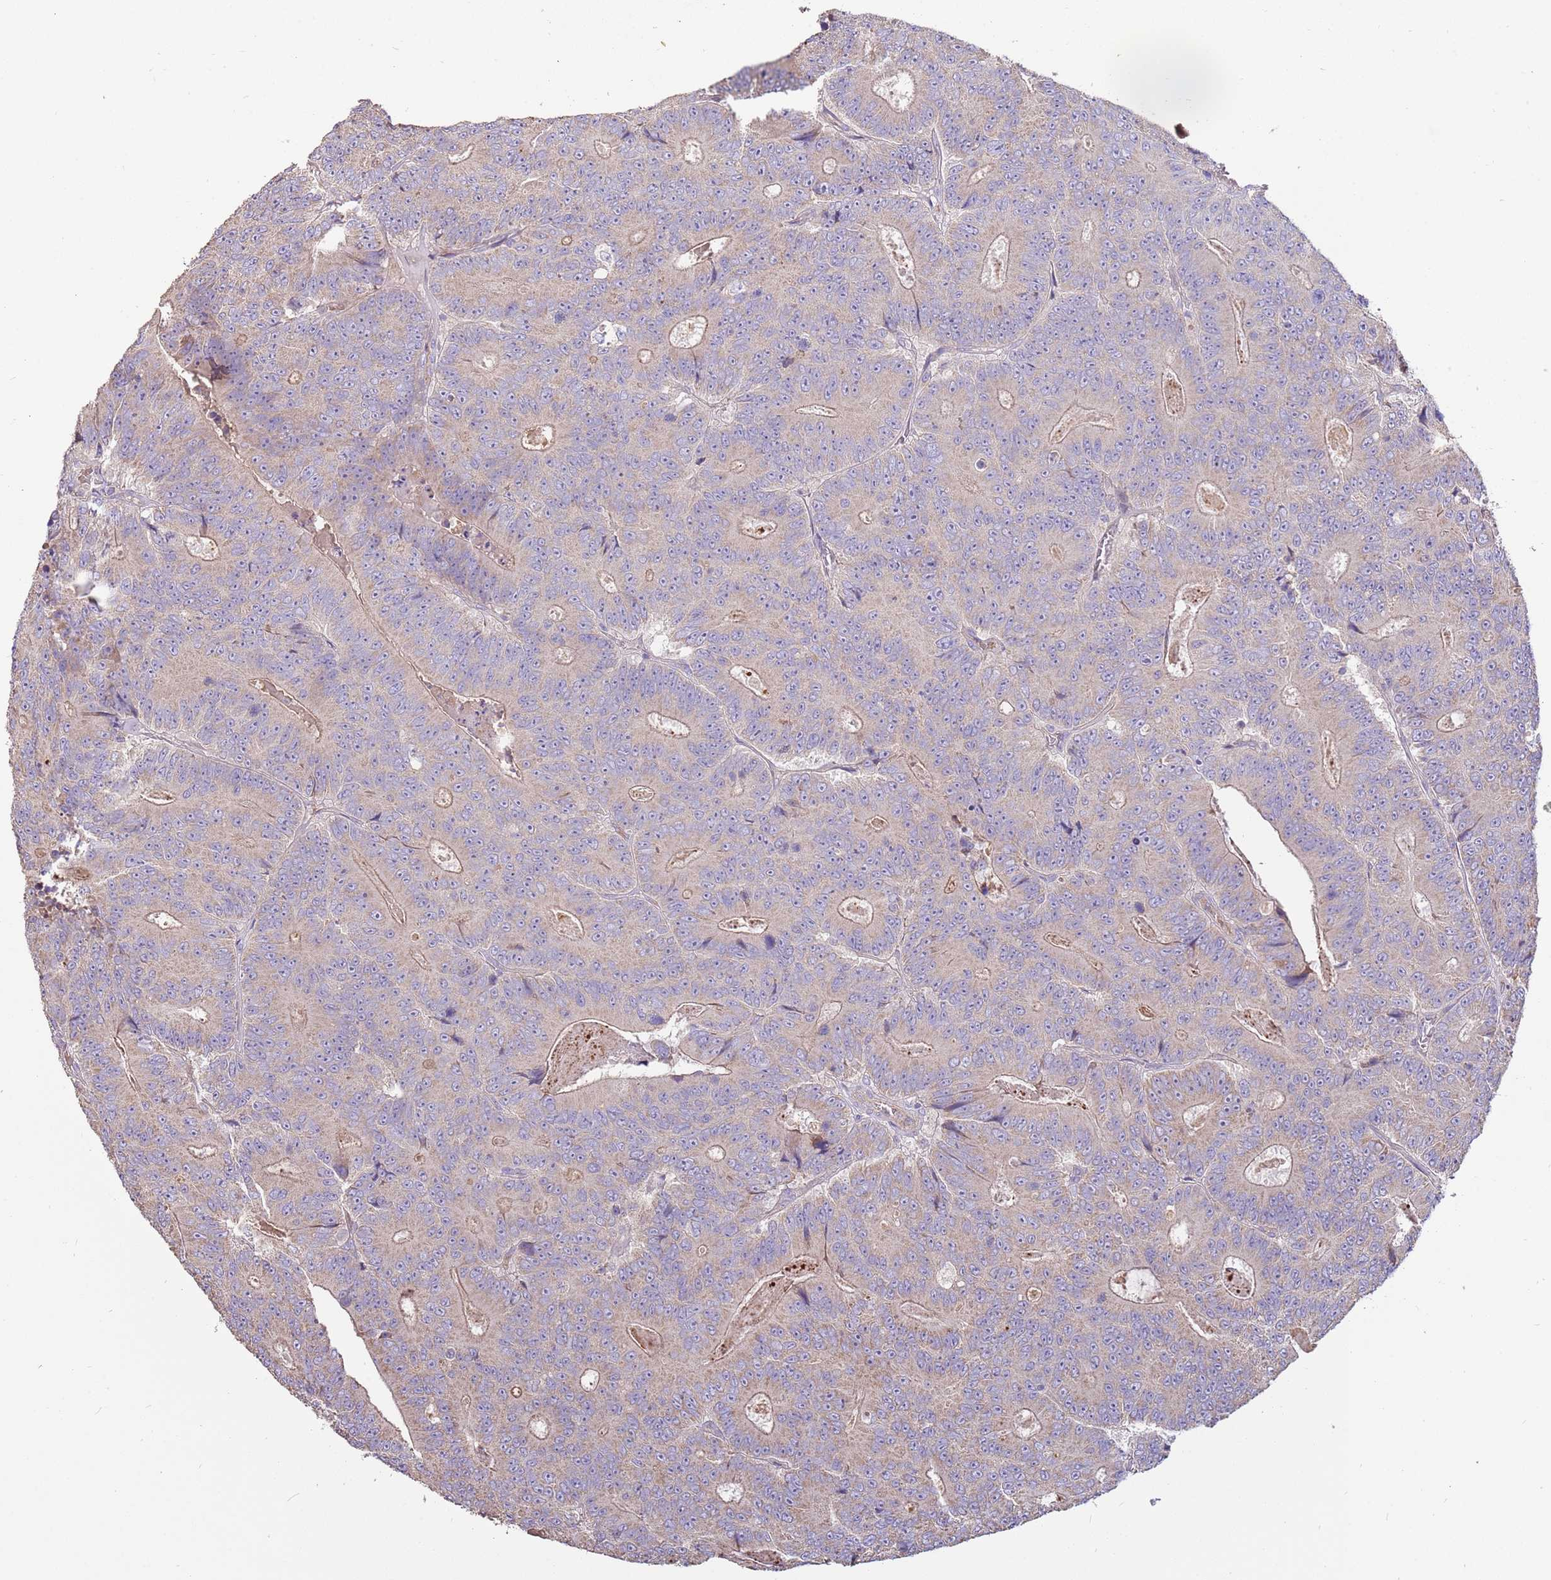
{"staining": {"intensity": "weak", "quantity": "25%-75%", "location": "cytoplasmic/membranous"}, "tissue": "colorectal cancer", "cell_type": "Tumor cells", "image_type": "cancer", "snomed": [{"axis": "morphology", "description": "Adenocarcinoma, NOS"}, {"axis": "topography", "description": "Colon"}], "caption": "Weak cytoplasmic/membranous protein positivity is seen in approximately 25%-75% of tumor cells in colorectal cancer.", "gene": "TRMO", "patient": {"sex": "male", "age": 83}}